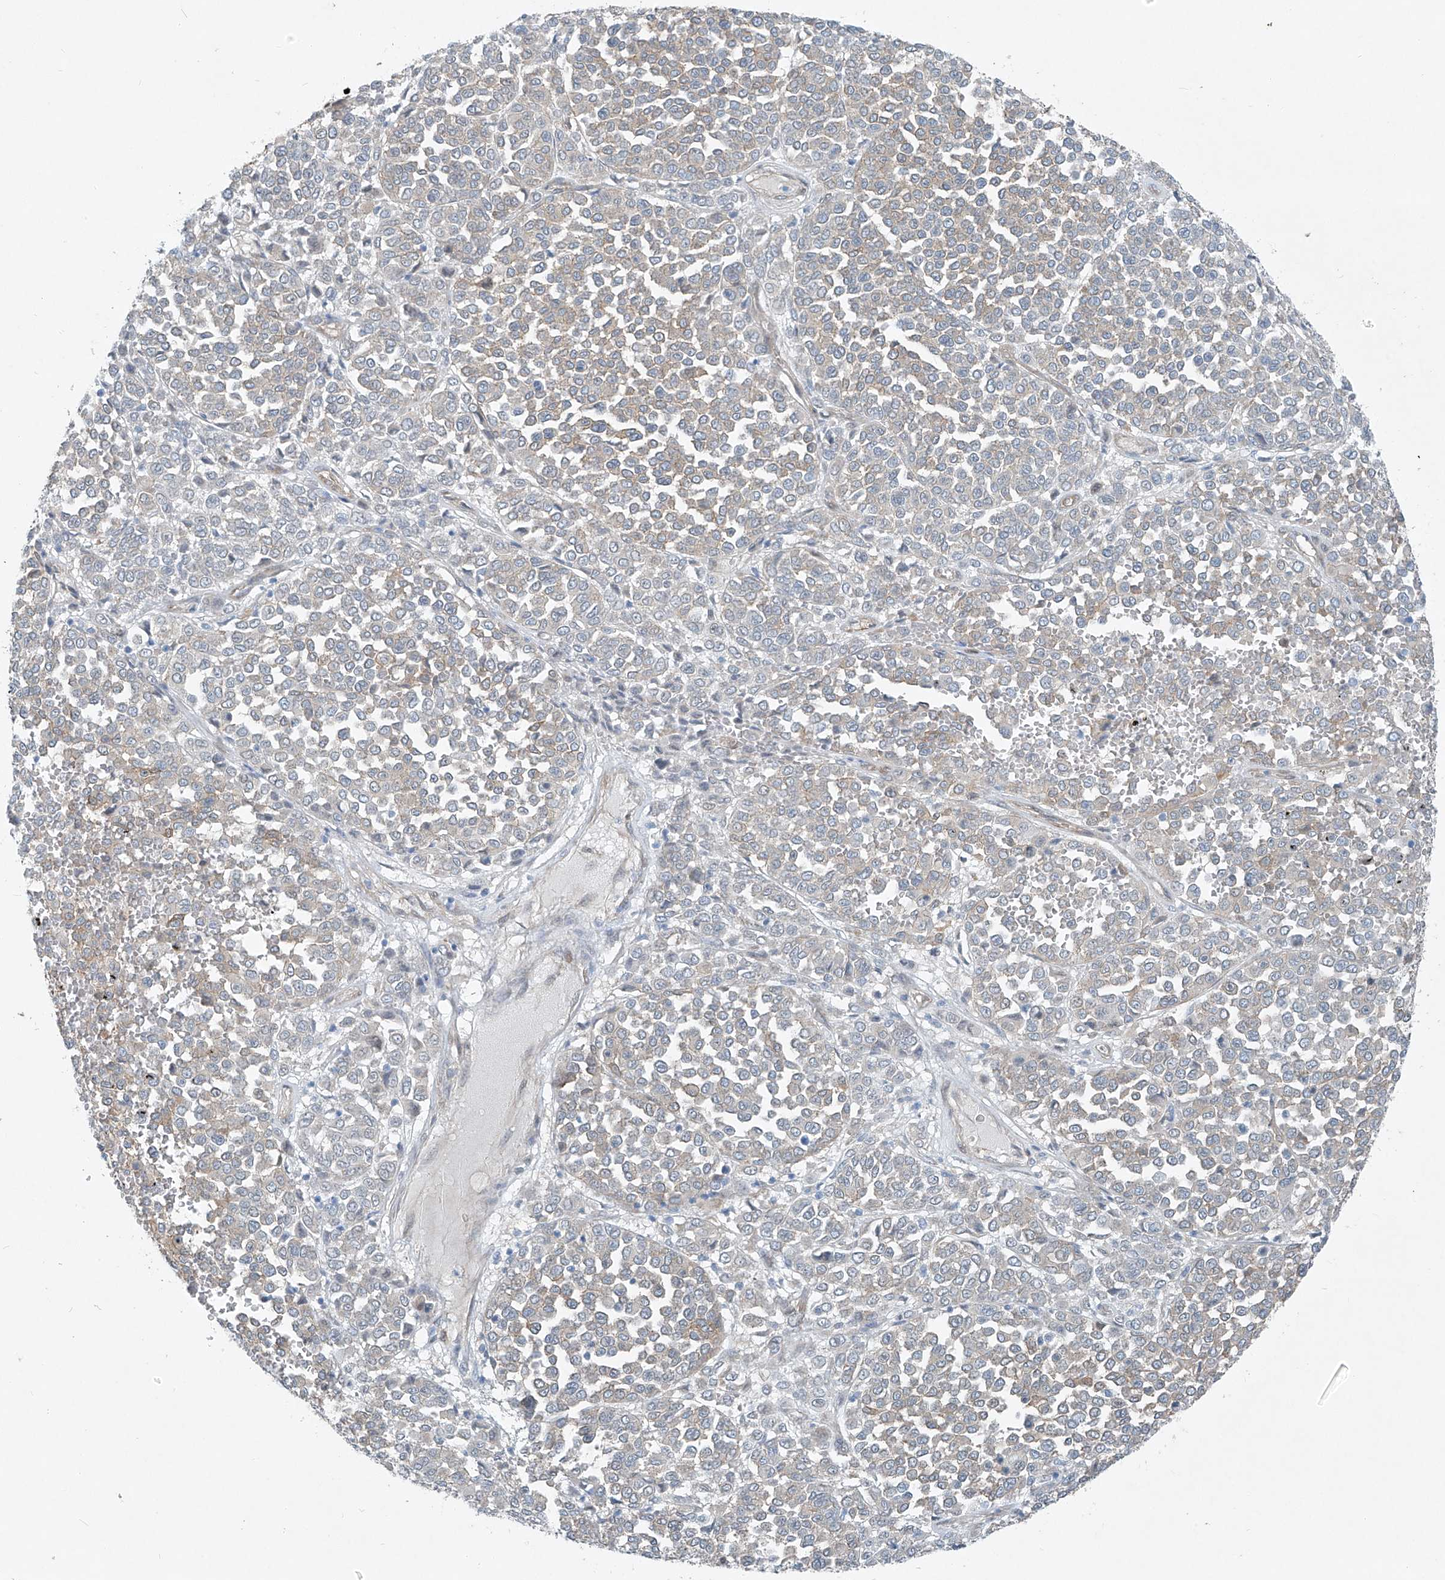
{"staining": {"intensity": "negative", "quantity": "none", "location": "none"}, "tissue": "melanoma", "cell_type": "Tumor cells", "image_type": "cancer", "snomed": [{"axis": "morphology", "description": "Malignant melanoma, Metastatic site"}, {"axis": "topography", "description": "Pancreas"}], "caption": "This is a histopathology image of IHC staining of malignant melanoma (metastatic site), which shows no expression in tumor cells. Brightfield microscopy of immunohistochemistry (IHC) stained with DAB (3,3'-diaminobenzidine) (brown) and hematoxylin (blue), captured at high magnification.", "gene": "TNS2", "patient": {"sex": "female", "age": 30}}